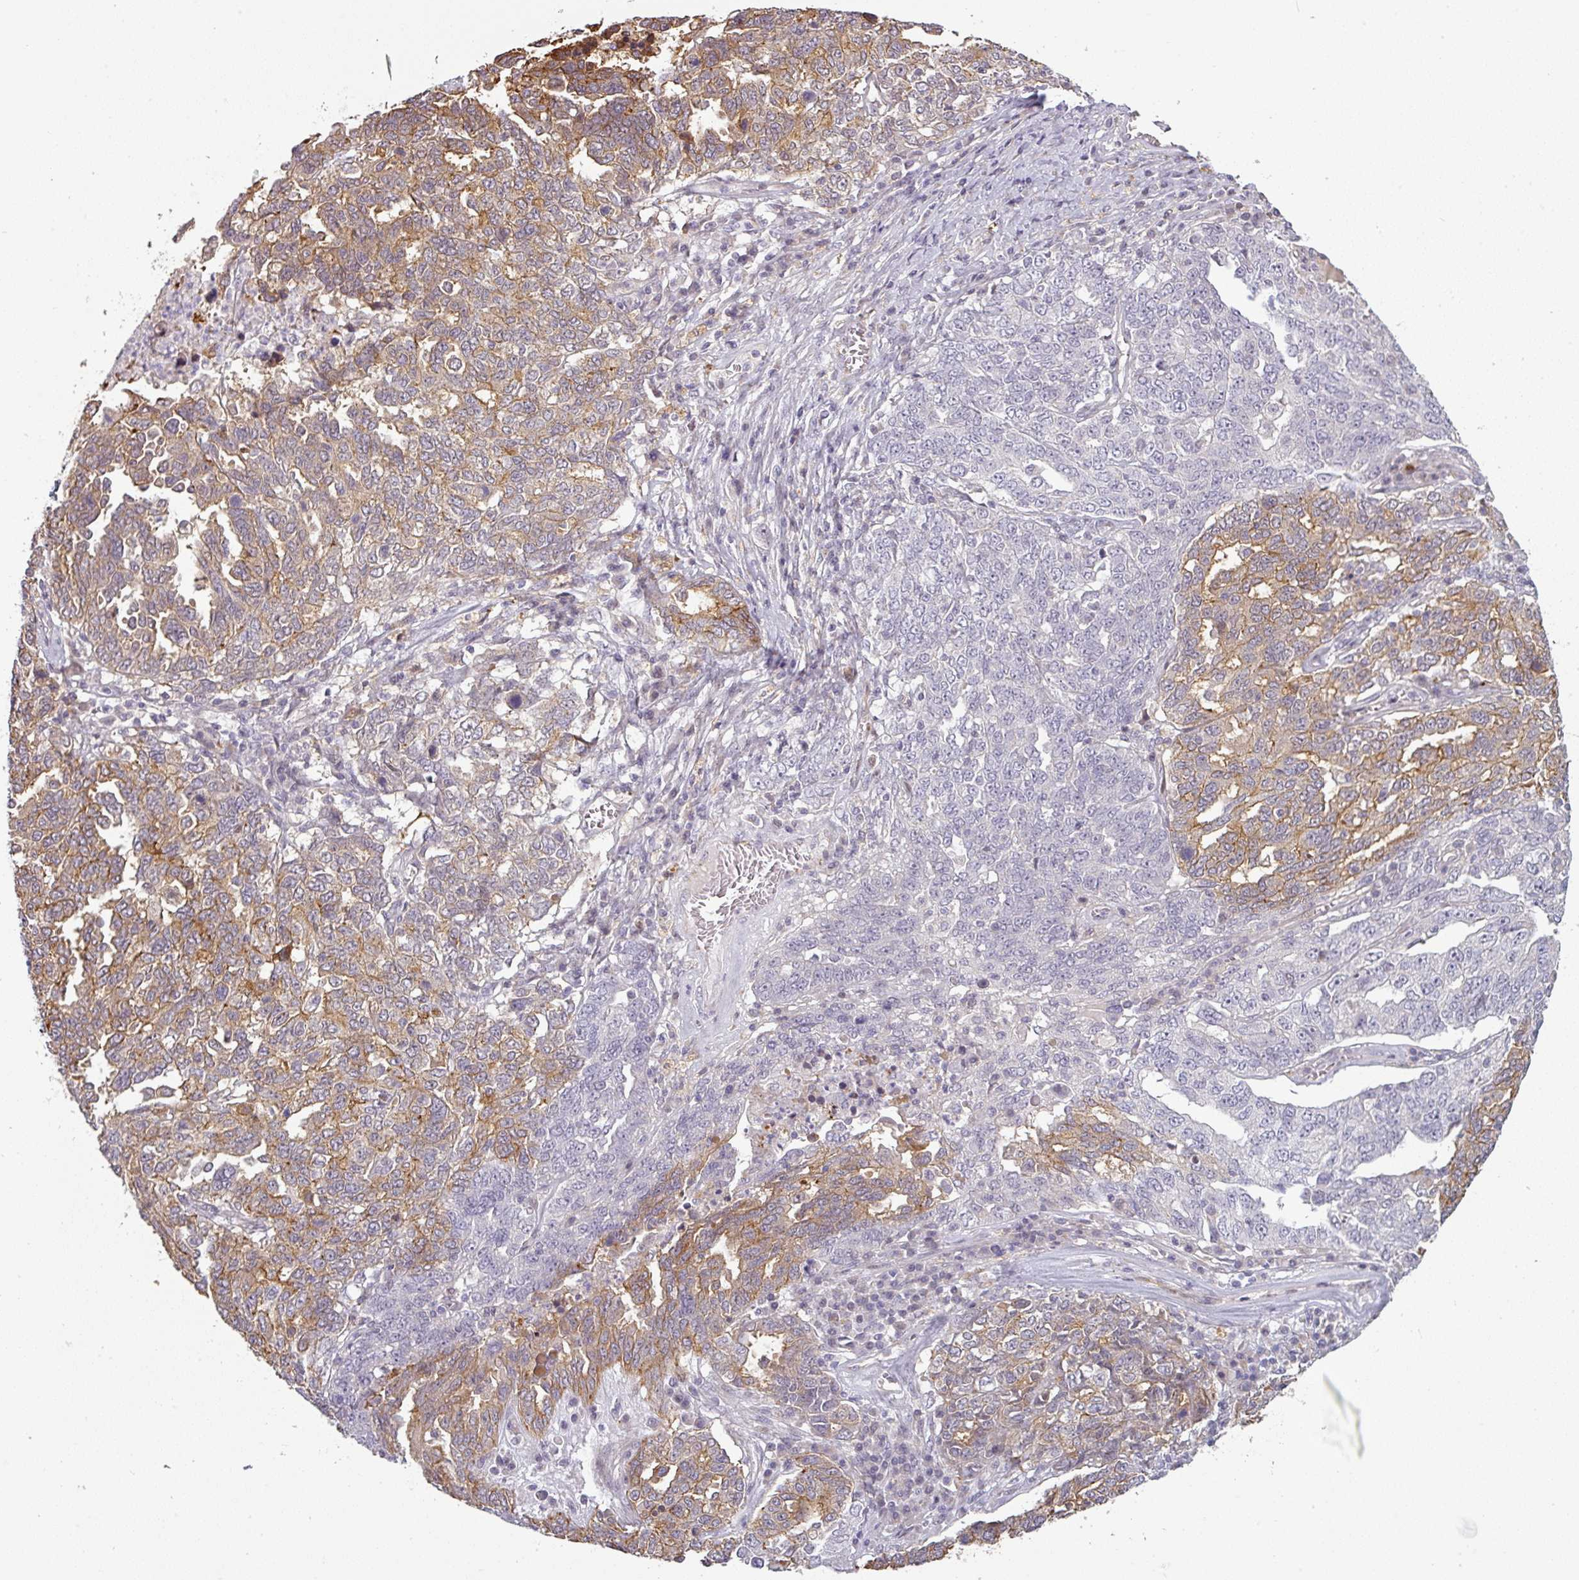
{"staining": {"intensity": "moderate", "quantity": ">75%", "location": "cytoplasmic/membranous"}, "tissue": "ovarian cancer", "cell_type": "Tumor cells", "image_type": "cancer", "snomed": [{"axis": "morphology", "description": "Carcinoma, endometroid"}, {"axis": "topography", "description": "Ovary"}], "caption": "Ovarian cancer tissue shows moderate cytoplasmic/membranous positivity in approximately >75% of tumor cells, visualized by immunohistochemistry.", "gene": "C2orf16", "patient": {"sex": "female", "age": 62}}